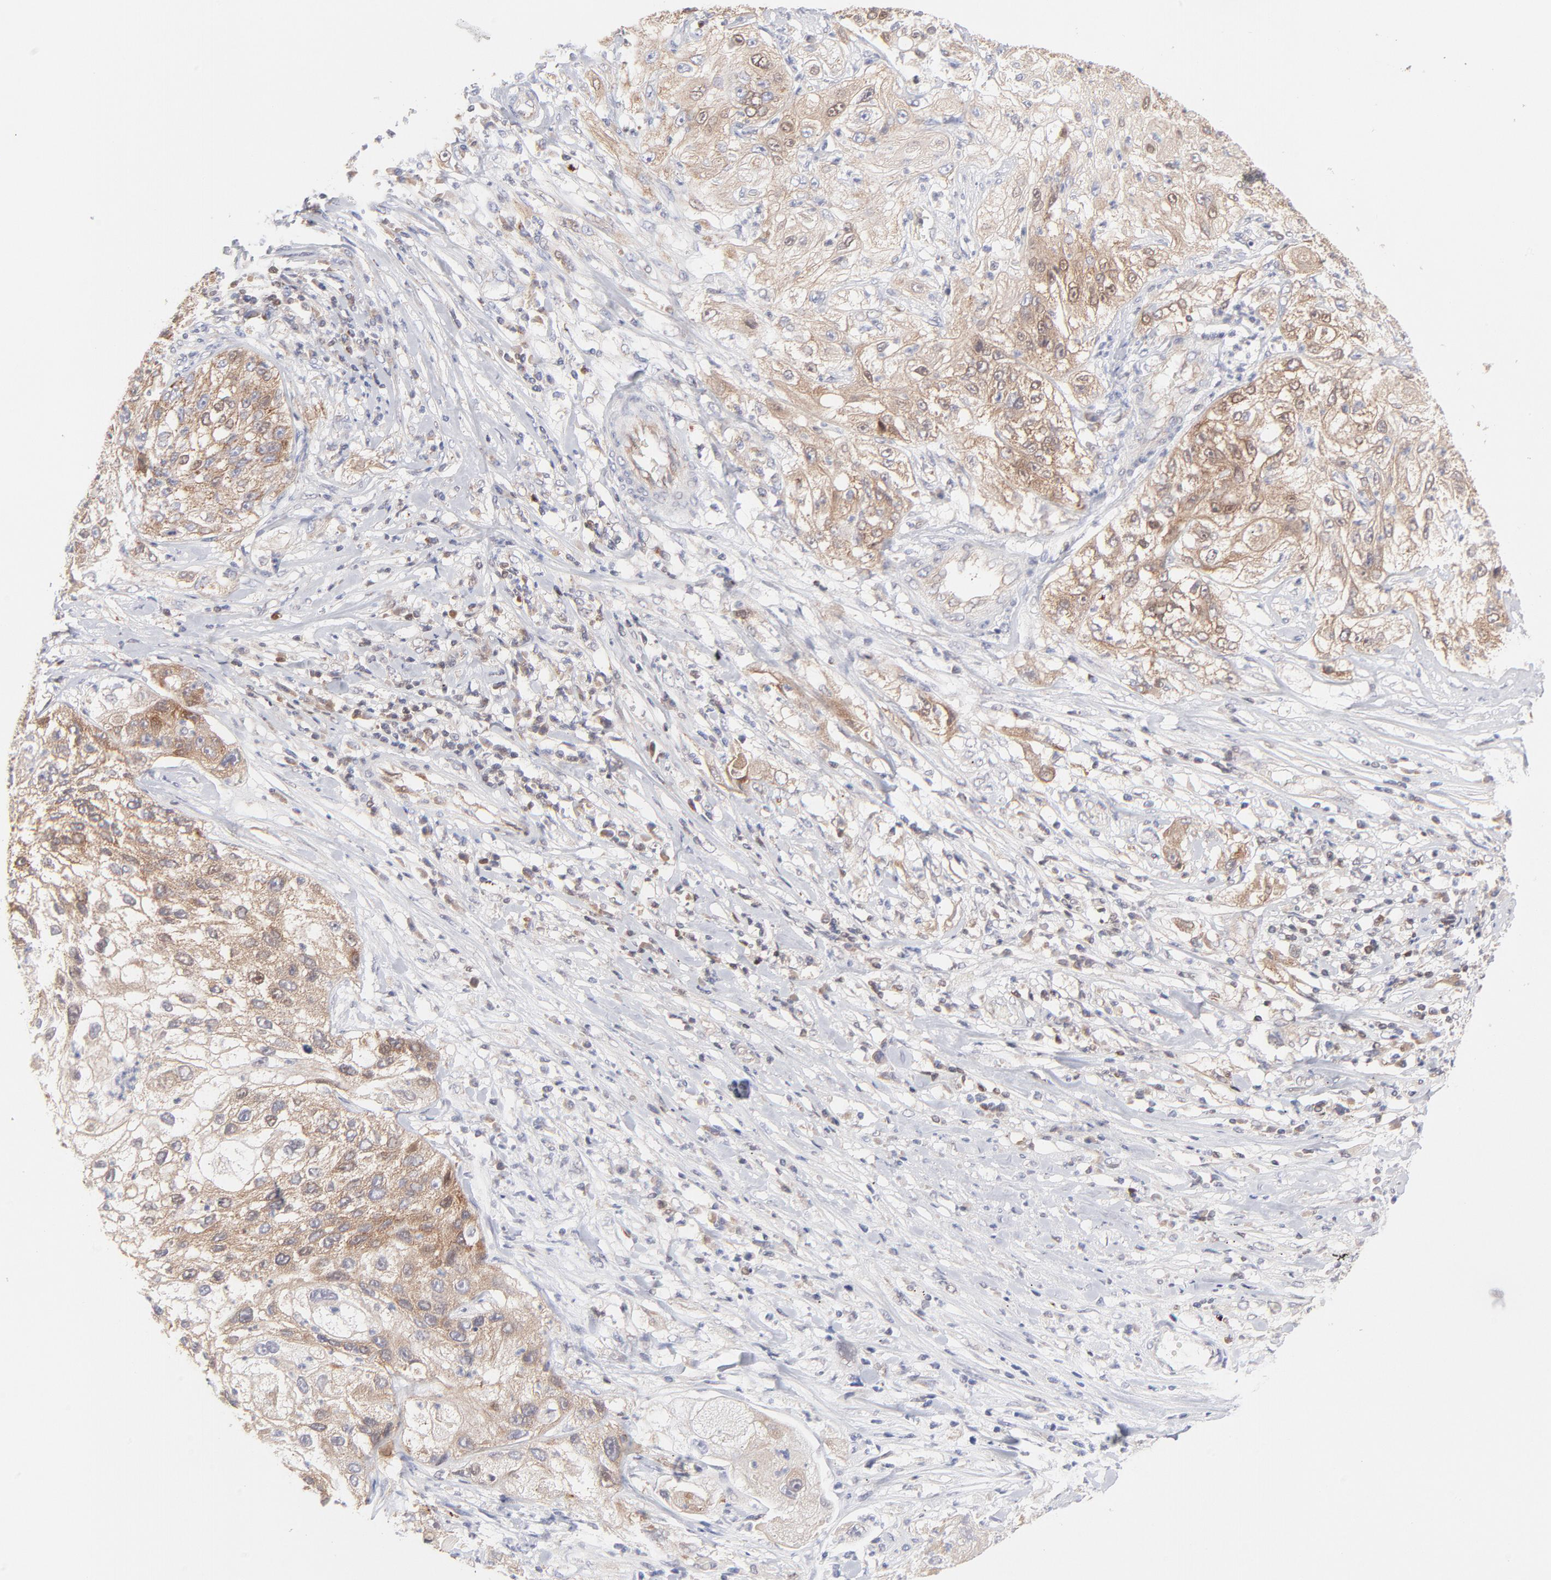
{"staining": {"intensity": "moderate", "quantity": ">75%", "location": "cytoplasmic/membranous"}, "tissue": "lung cancer", "cell_type": "Tumor cells", "image_type": "cancer", "snomed": [{"axis": "morphology", "description": "Inflammation, NOS"}, {"axis": "morphology", "description": "Squamous cell carcinoma, NOS"}, {"axis": "topography", "description": "Lymph node"}, {"axis": "topography", "description": "Soft tissue"}, {"axis": "topography", "description": "Lung"}], "caption": "Moderate cytoplasmic/membranous protein positivity is present in approximately >75% of tumor cells in lung squamous cell carcinoma. The staining was performed using DAB, with brown indicating positive protein expression. Nuclei are stained blue with hematoxylin.", "gene": "TIMM8A", "patient": {"sex": "male", "age": 66}}